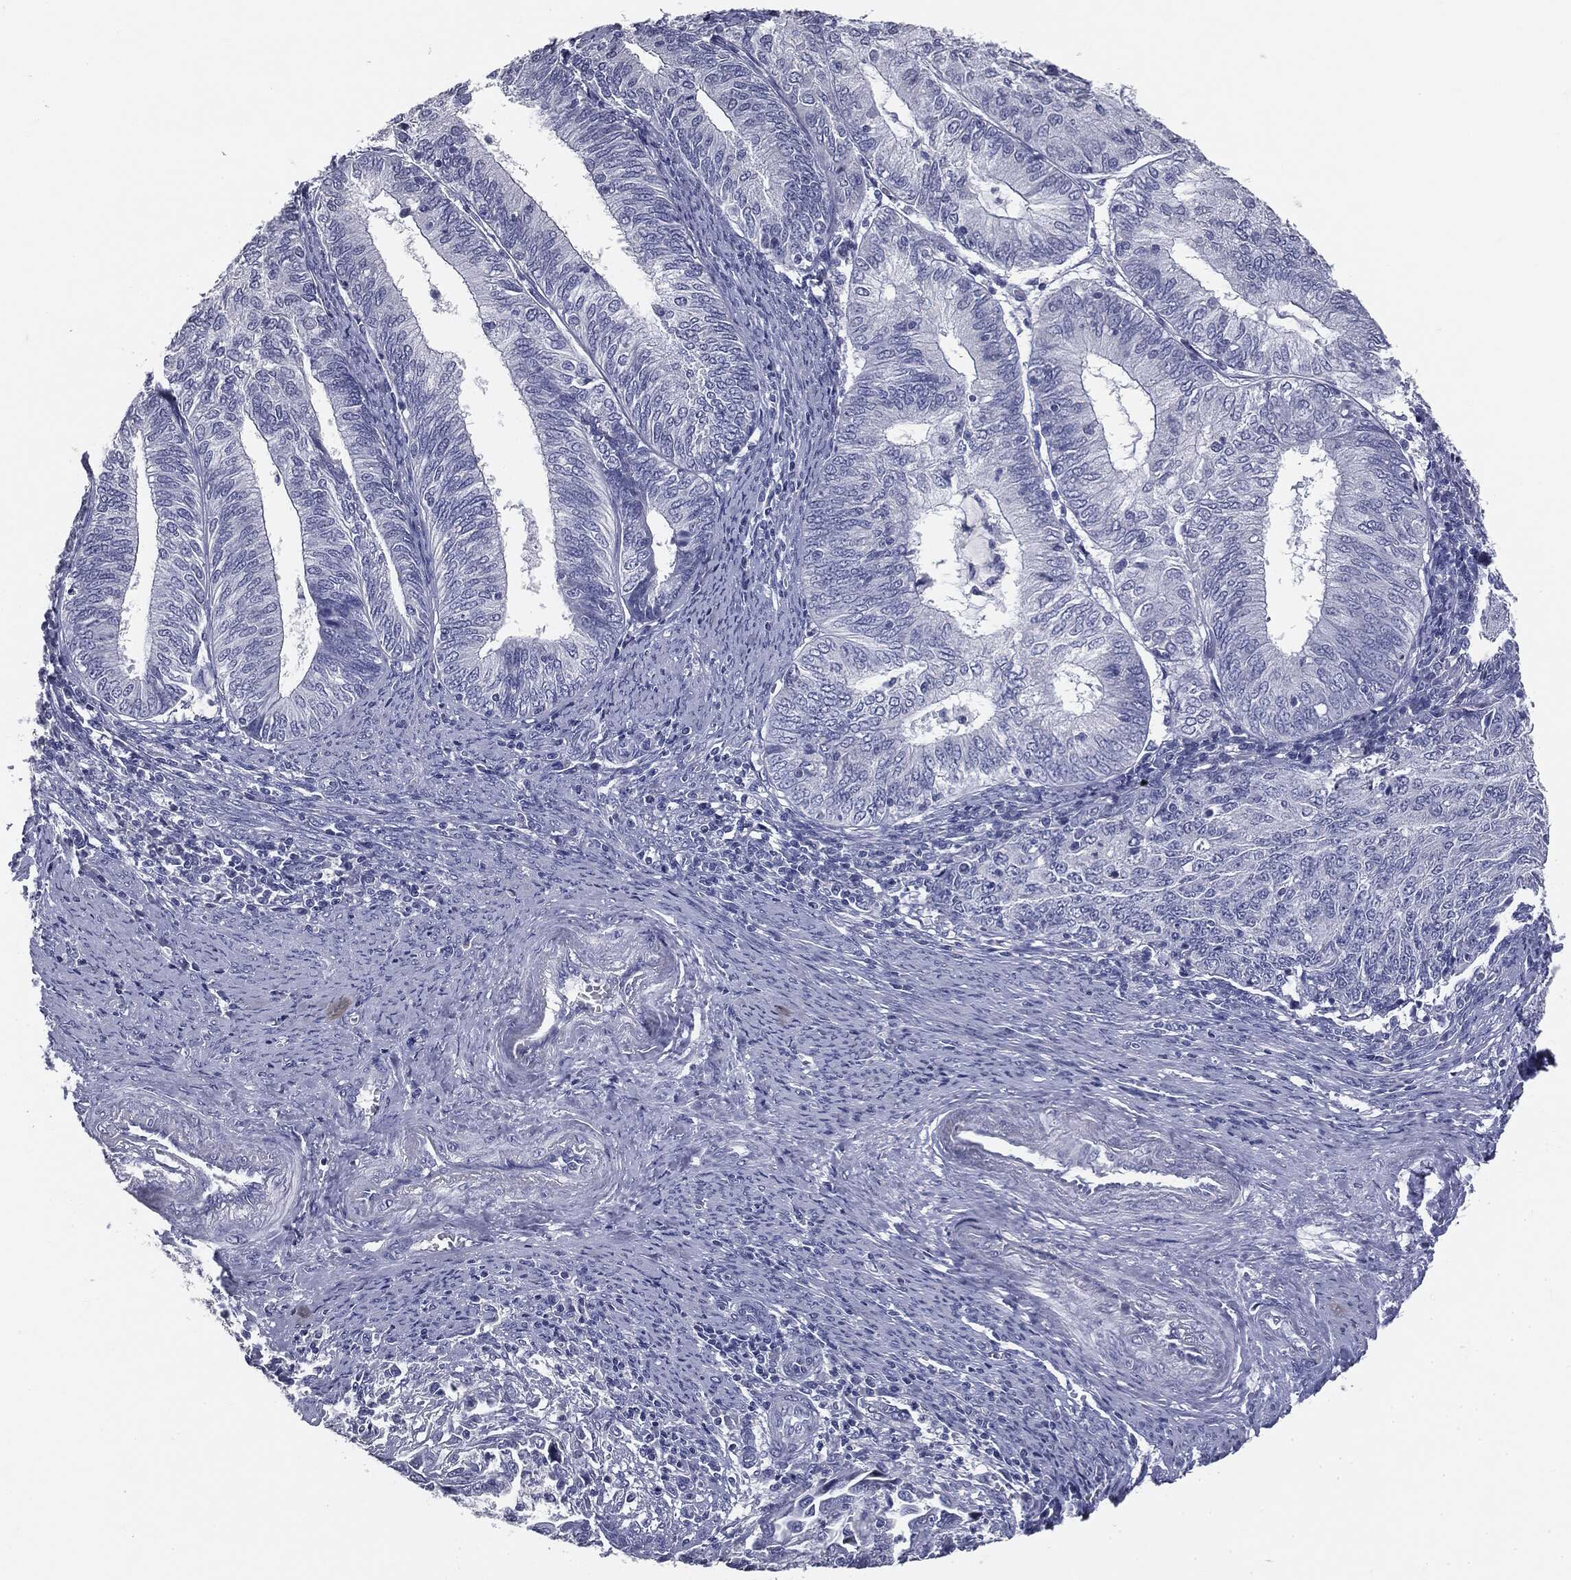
{"staining": {"intensity": "negative", "quantity": "none", "location": "none"}, "tissue": "endometrial cancer", "cell_type": "Tumor cells", "image_type": "cancer", "snomed": [{"axis": "morphology", "description": "Adenocarcinoma, NOS"}, {"axis": "topography", "description": "Endometrium"}], "caption": "Tumor cells show no significant protein positivity in endometrial cancer. (DAB immunohistochemistry (IHC) visualized using brightfield microscopy, high magnification).", "gene": "AFP", "patient": {"sex": "female", "age": 82}}